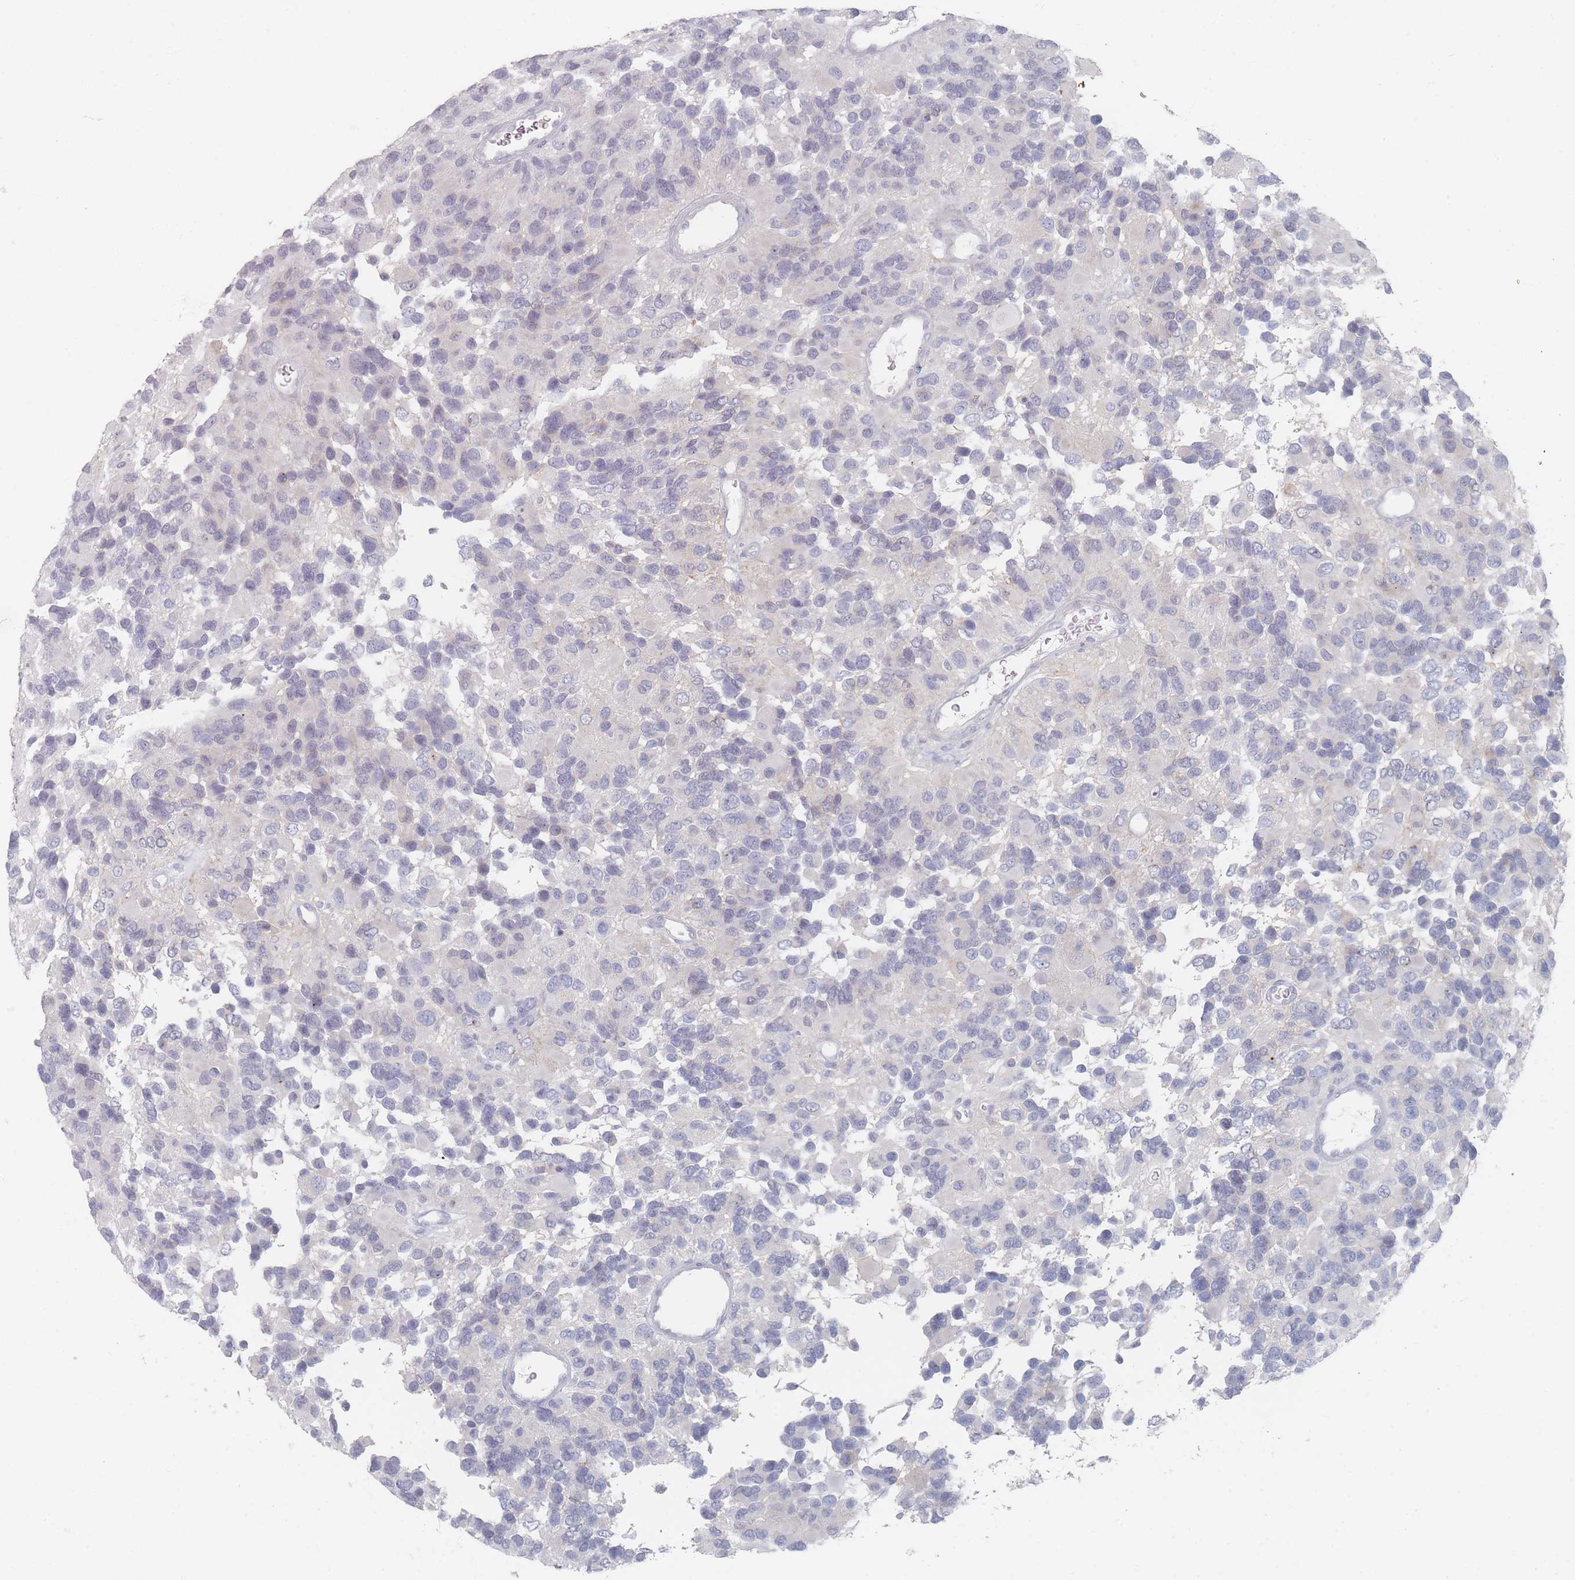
{"staining": {"intensity": "negative", "quantity": "none", "location": "none"}, "tissue": "glioma", "cell_type": "Tumor cells", "image_type": "cancer", "snomed": [{"axis": "morphology", "description": "Glioma, malignant, High grade"}, {"axis": "topography", "description": "Brain"}], "caption": "DAB immunohistochemical staining of high-grade glioma (malignant) exhibits no significant expression in tumor cells. (DAB (3,3'-diaminobenzidine) immunohistochemistry (IHC) visualized using brightfield microscopy, high magnification).", "gene": "CD37", "patient": {"sex": "male", "age": 77}}